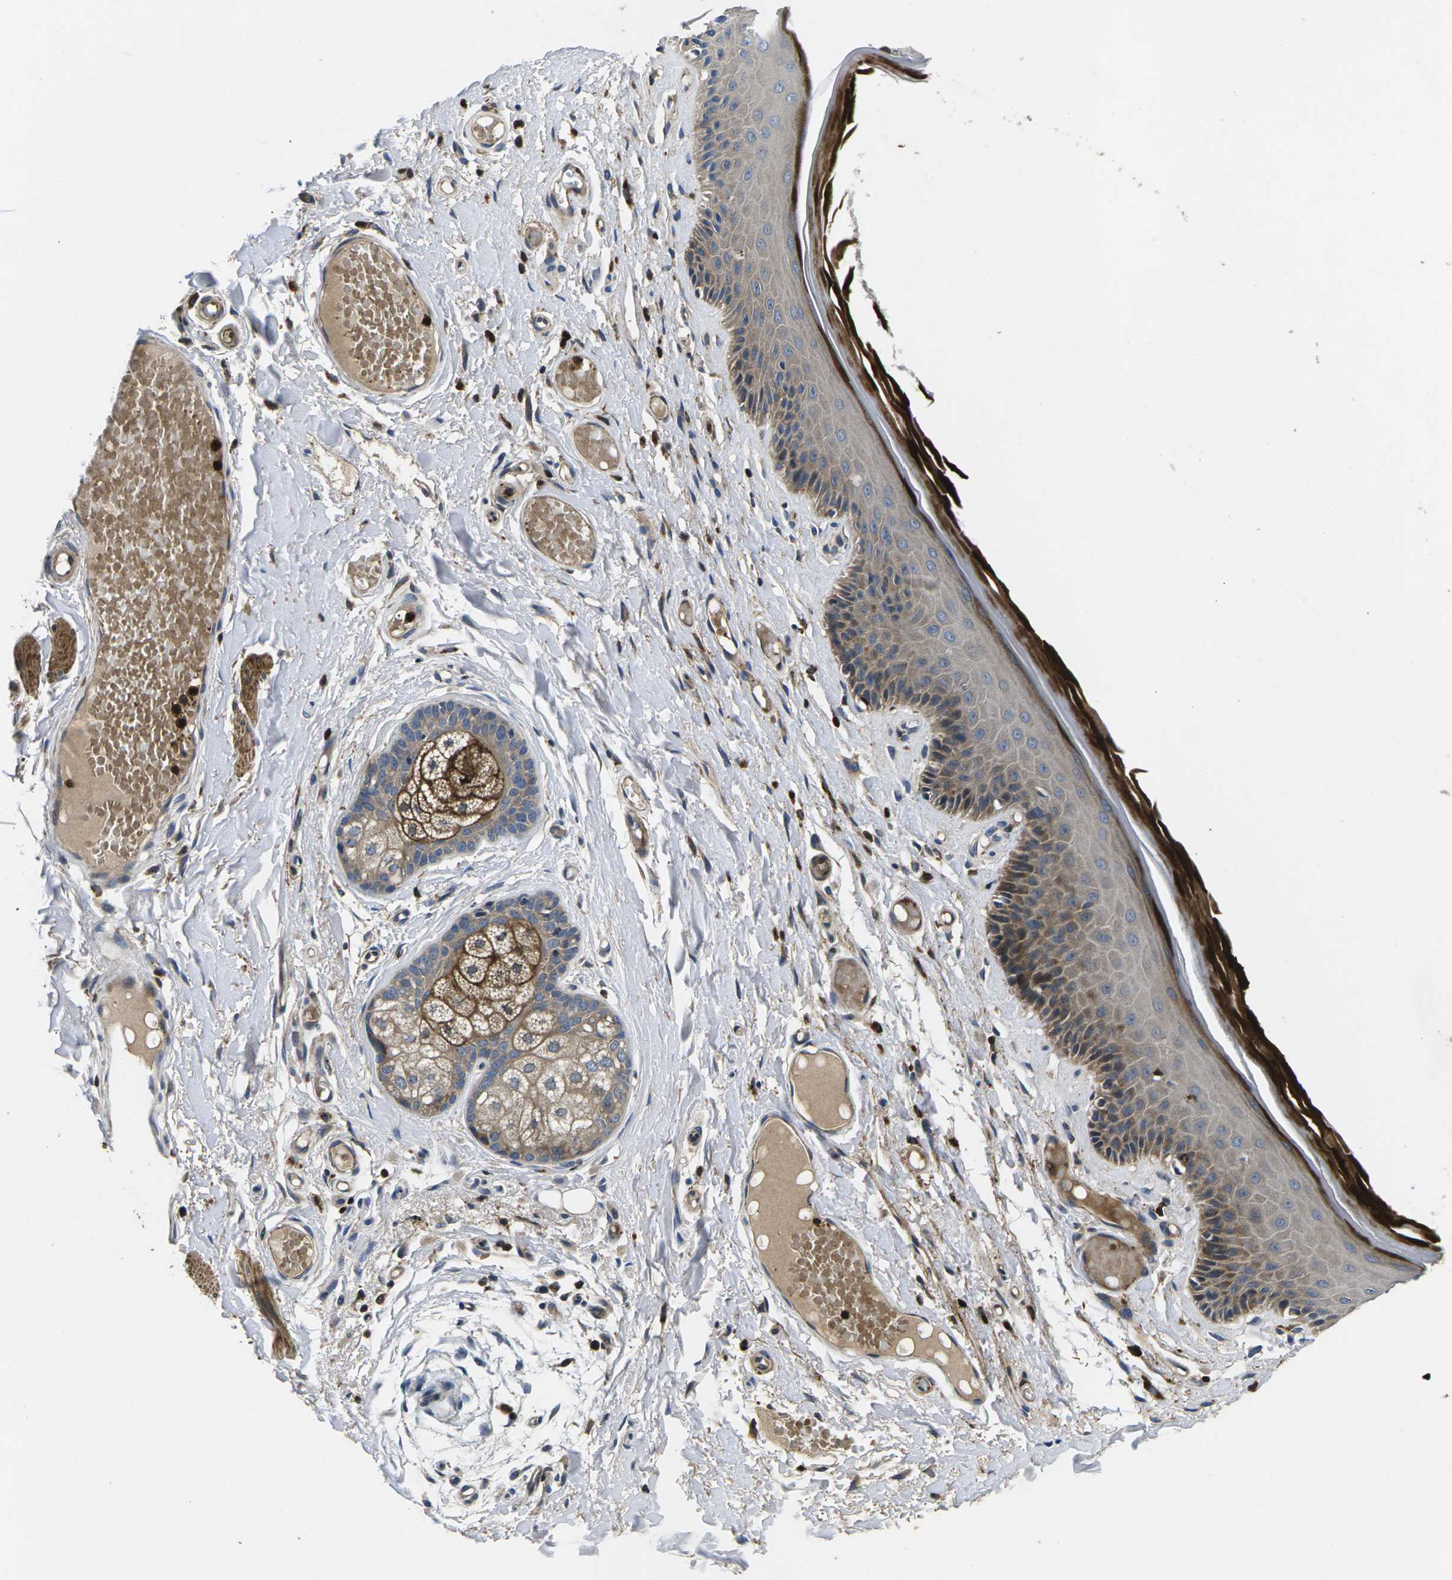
{"staining": {"intensity": "moderate", "quantity": "25%-75%", "location": "cytoplasmic/membranous"}, "tissue": "skin", "cell_type": "Epidermal cells", "image_type": "normal", "snomed": [{"axis": "morphology", "description": "Normal tissue, NOS"}, {"axis": "topography", "description": "Vulva"}], "caption": "Brown immunohistochemical staining in unremarkable human skin displays moderate cytoplasmic/membranous expression in approximately 25%-75% of epidermal cells.", "gene": "PLCE1", "patient": {"sex": "female", "age": 73}}